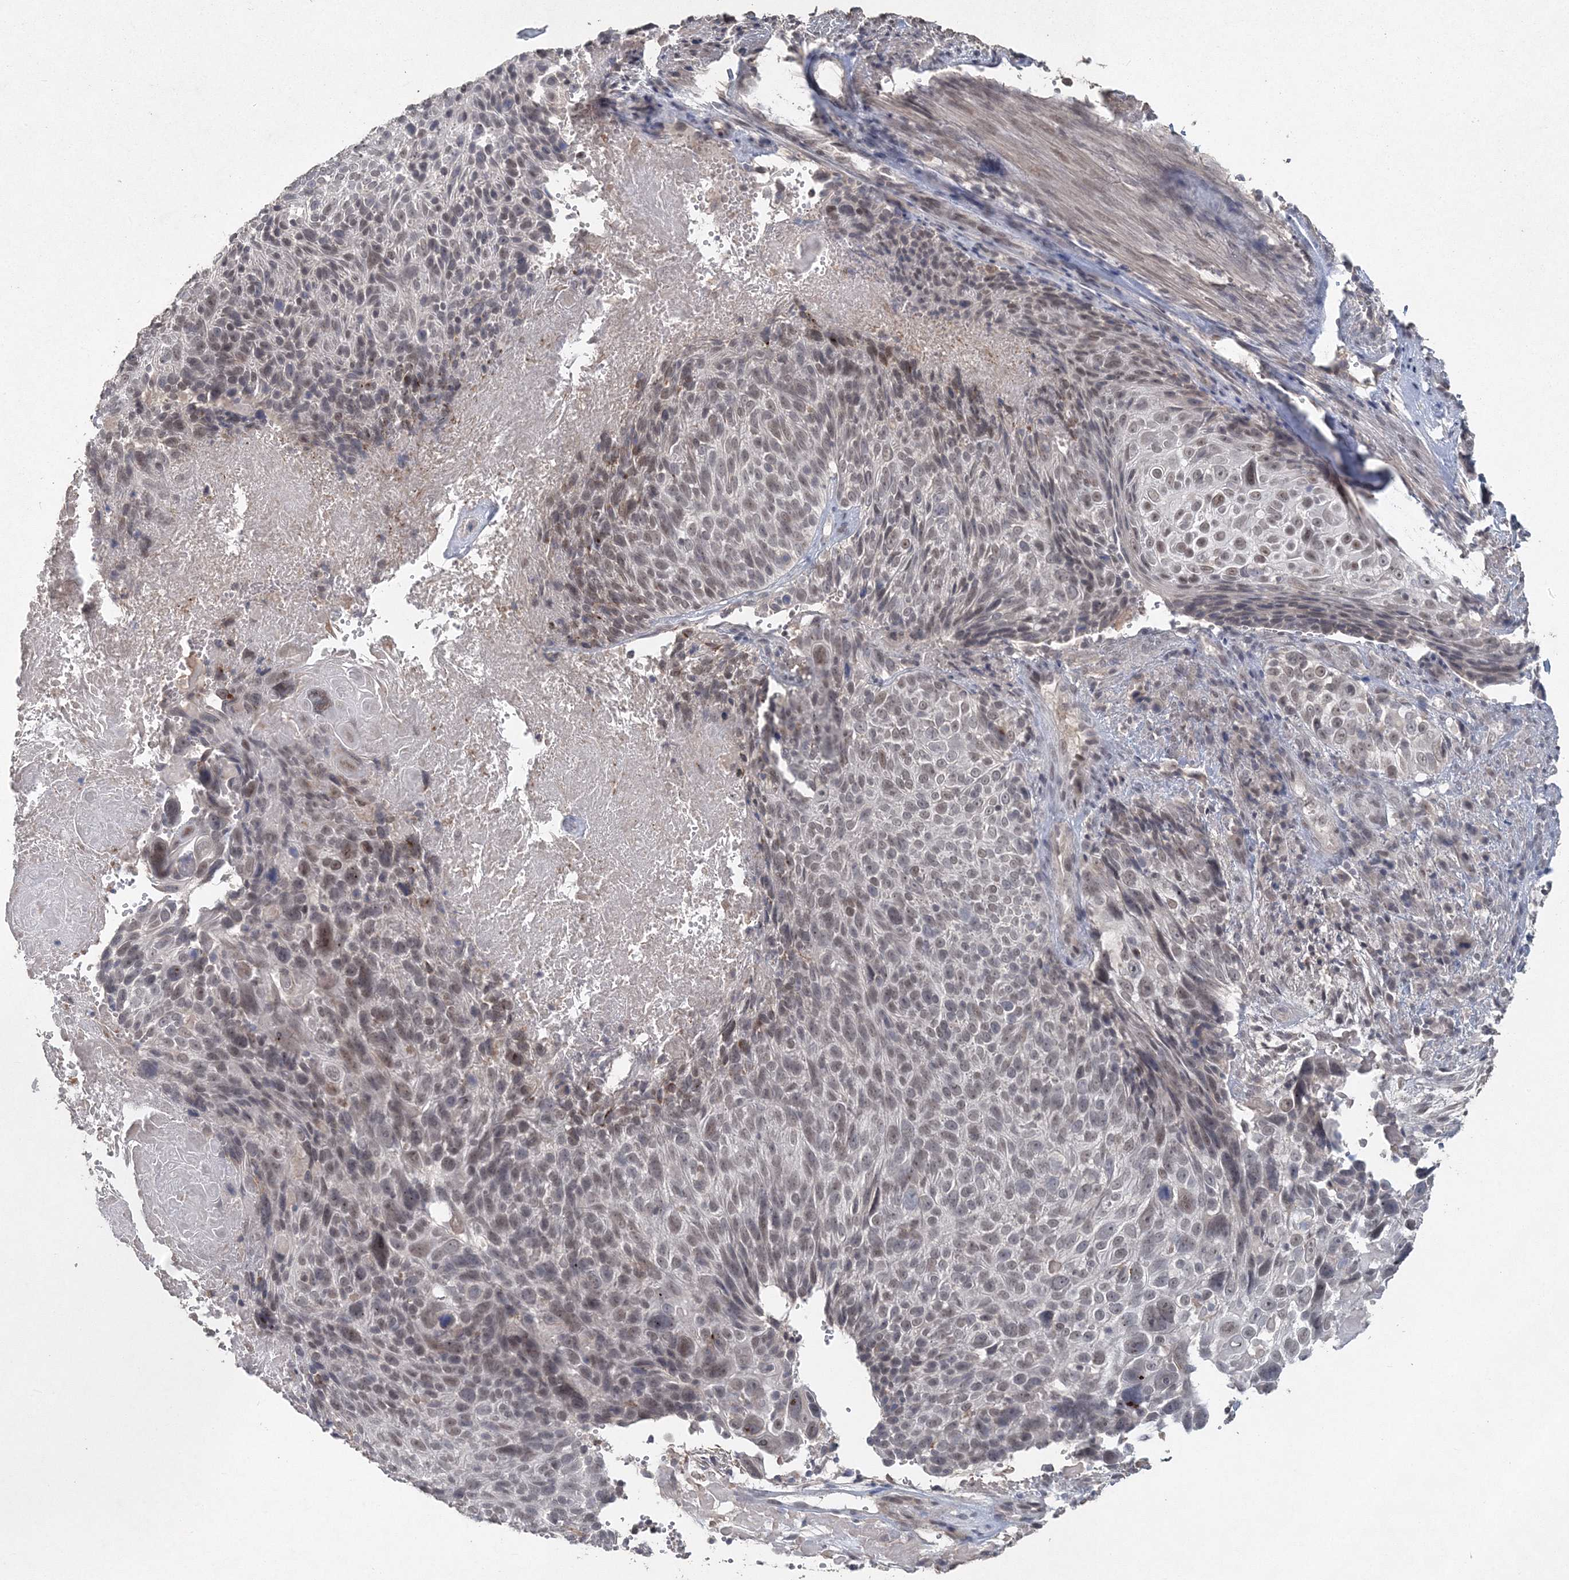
{"staining": {"intensity": "weak", "quantity": "<25%", "location": "nuclear"}, "tissue": "cervical cancer", "cell_type": "Tumor cells", "image_type": "cancer", "snomed": [{"axis": "morphology", "description": "Squamous cell carcinoma, NOS"}, {"axis": "topography", "description": "Cervix"}], "caption": "Immunohistochemistry (IHC) photomicrograph of human cervical cancer (squamous cell carcinoma) stained for a protein (brown), which shows no staining in tumor cells. (Immunohistochemistry, brightfield microscopy, high magnification).", "gene": "UIMC1", "patient": {"sex": "female", "age": 74}}